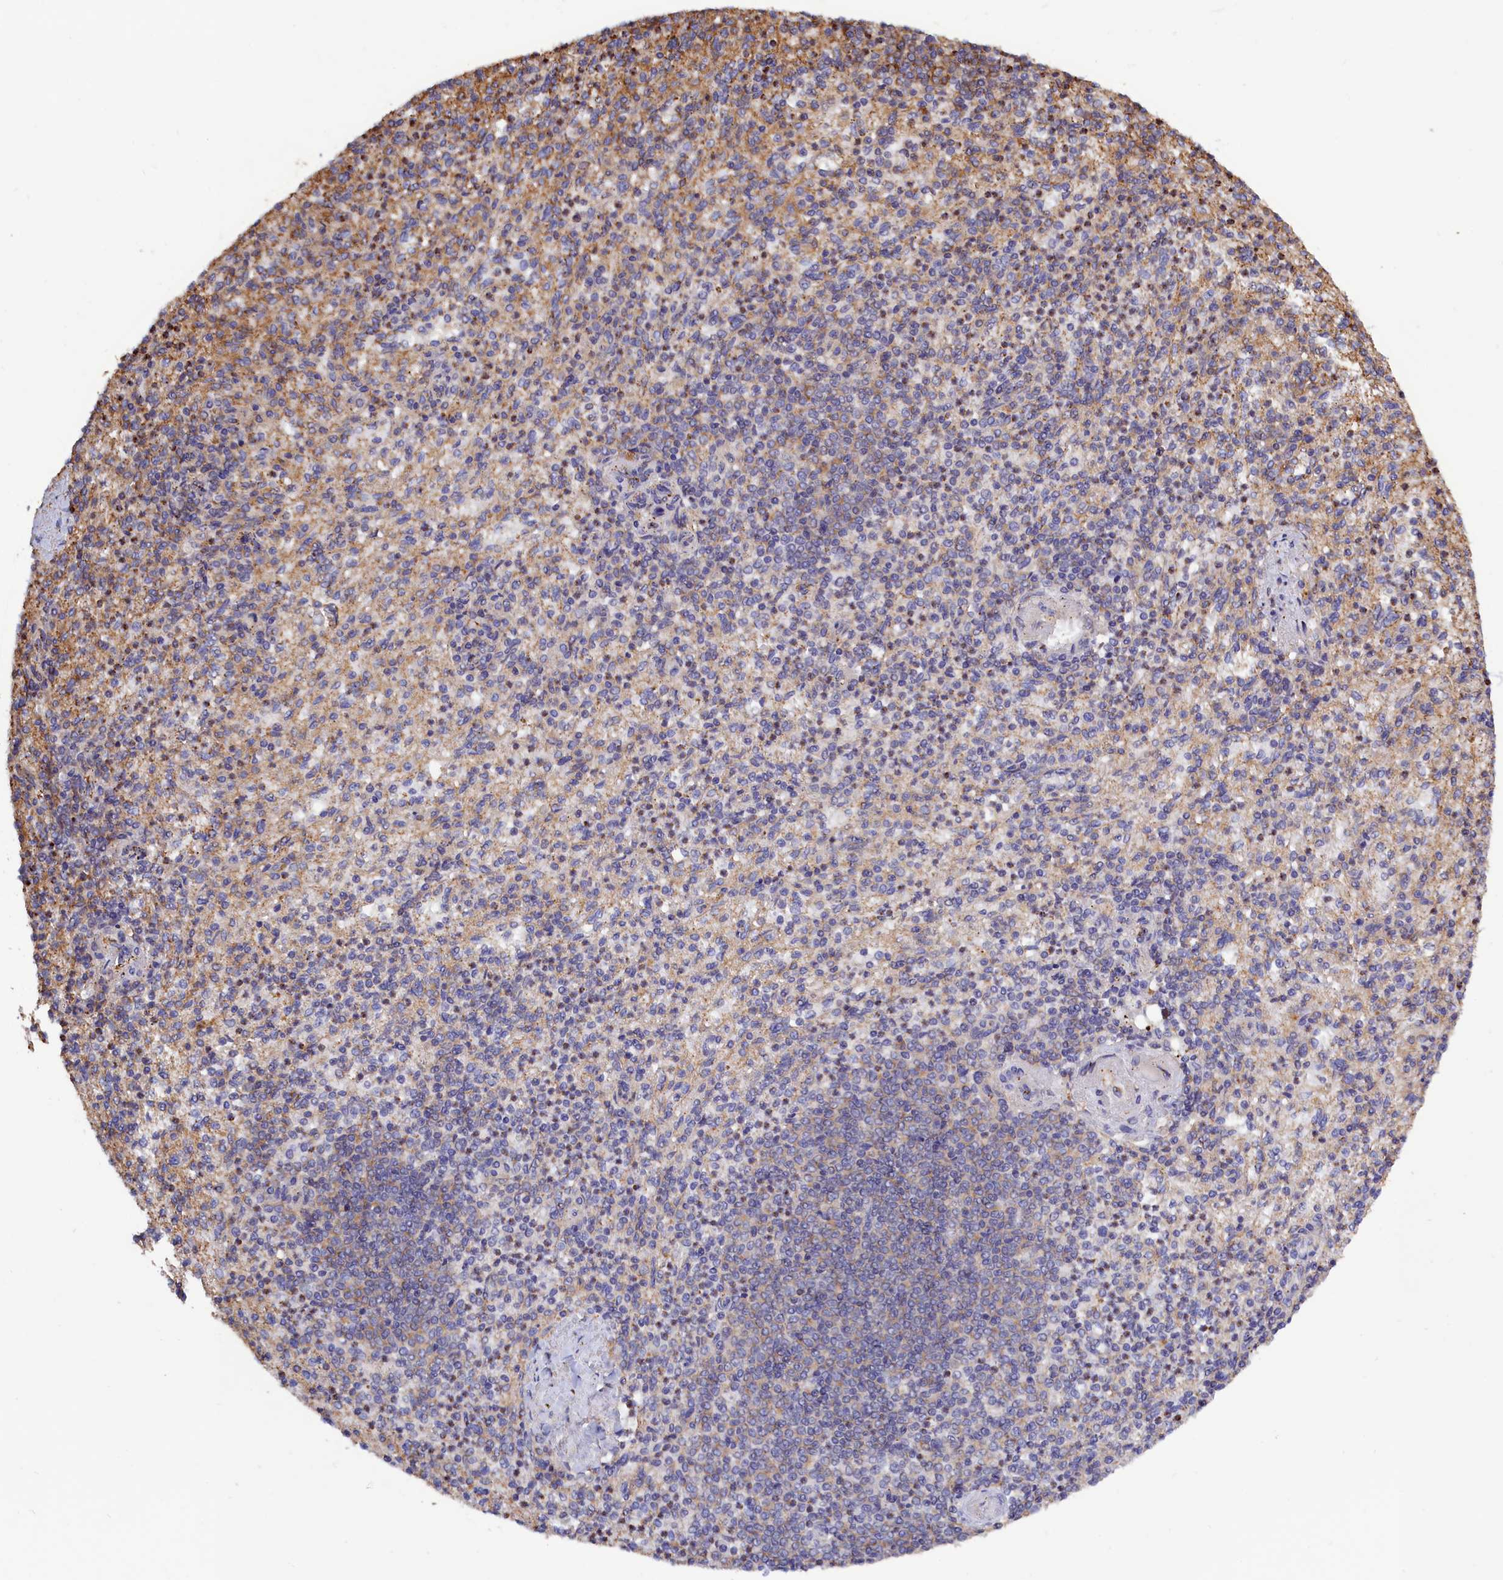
{"staining": {"intensity": "negative", "quantity": "none", "location": "none"}, "tissue": "spleen", "cell_type": "Cells in red pulp", "image_type": "normal", "snomed": [{"axis": "morphology", "description": "Normal tissue, NOS"}, {"axis": "topography", "description": "Spleen"}], "caption": "High magnification brightfield microscopy of unremarkable spleen stained with DAB (3,3'-diaminobenzidine) (brown) and counterstained with hematoxylin (blue): cells in red pulp show no significant staining. (DAB immunohistochemistry (IHC) visualized using brightfield microscopy, high magnification).", "gene": "ANKRD27", "patient": {"sex": "female", "age": 74}}